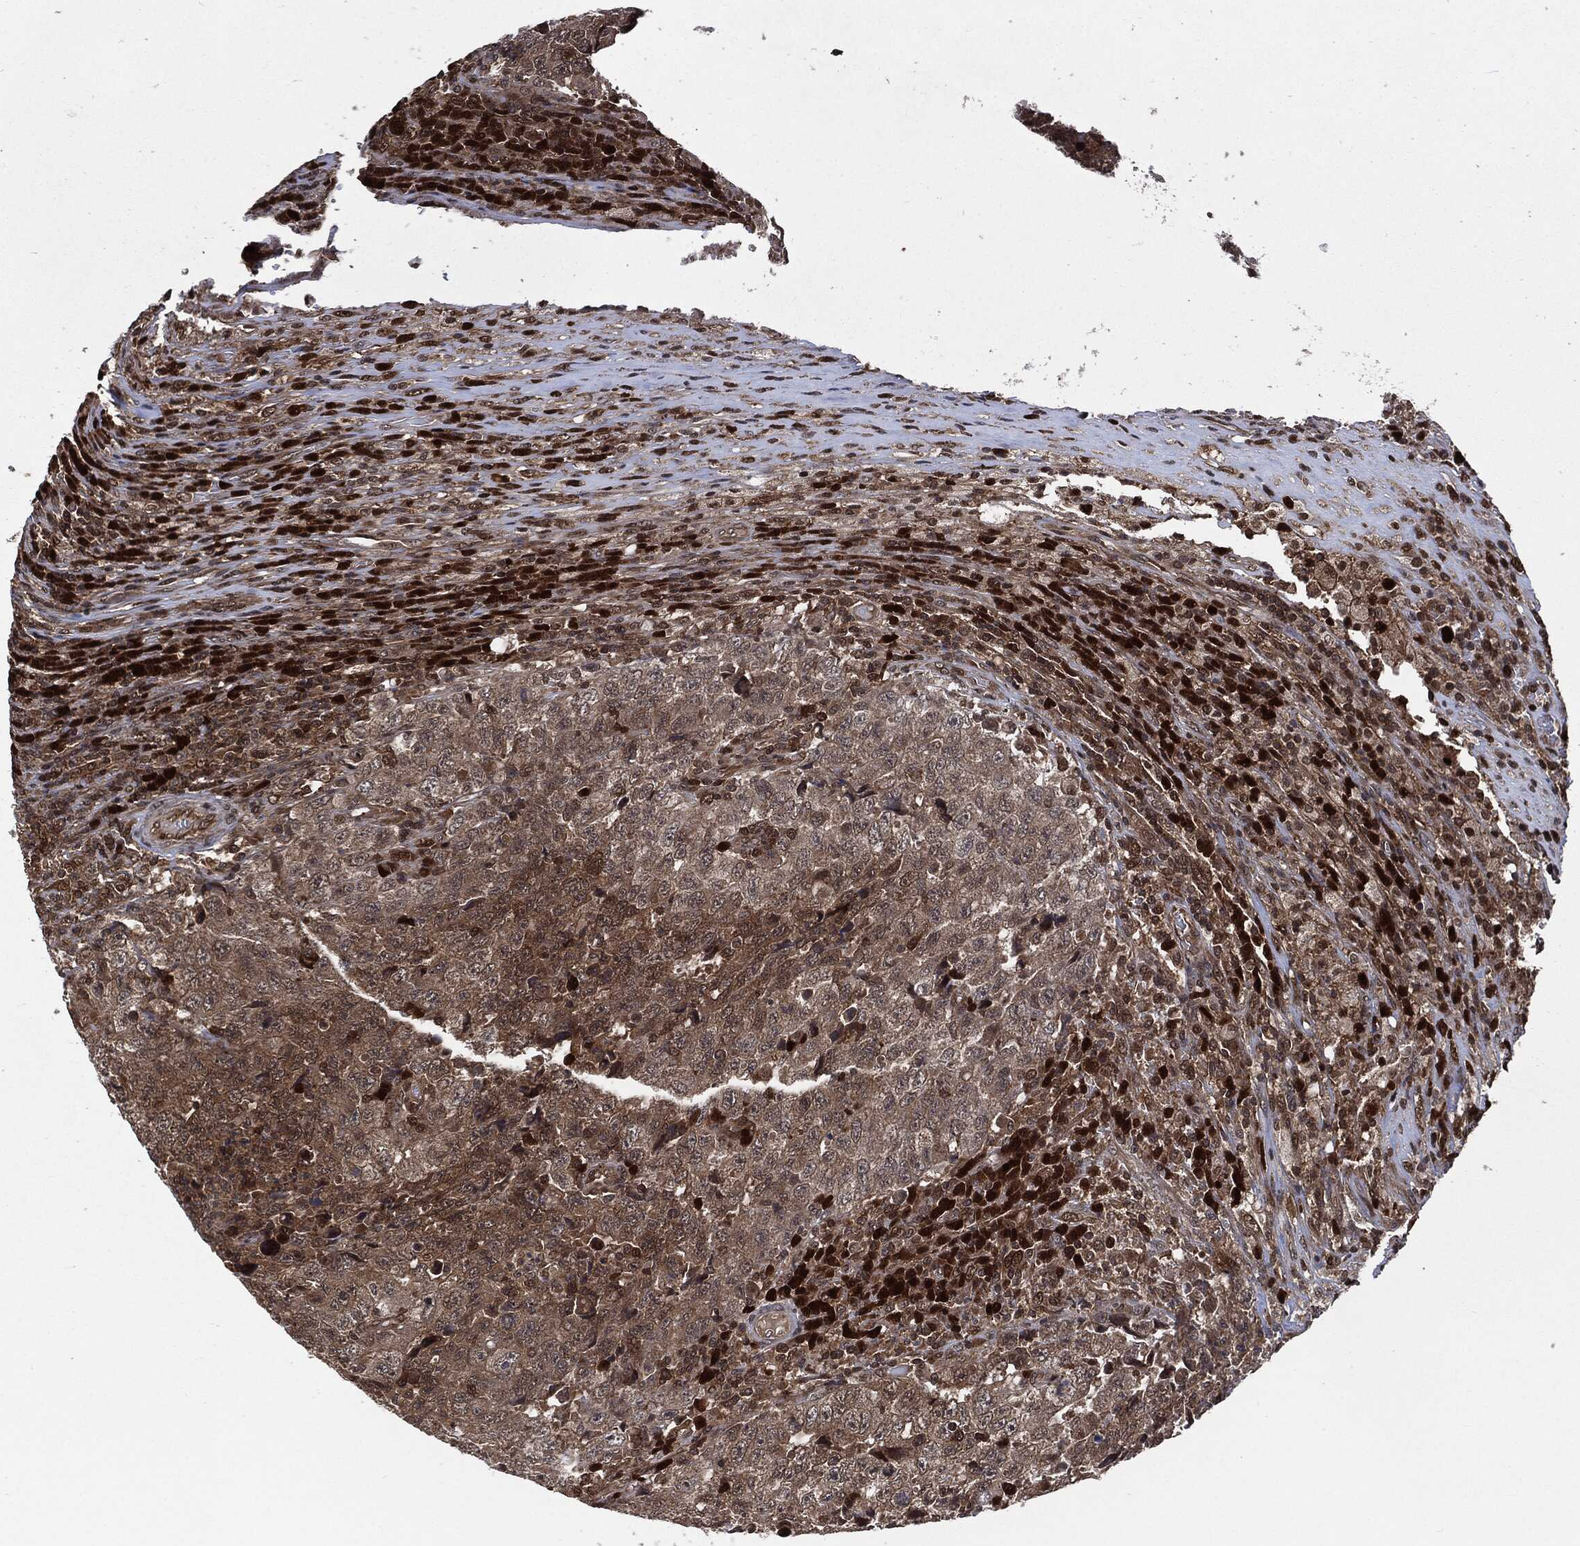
{"staining": {"intensity": "weak", "quantity": "<25%", "location": "cytoplasmic/membranous,nuclear"}, "tissue": "testis cancer", "cell_type": "Tumor cells", "image_type": "cancer", "snomed": [{"axis": "morphology", "description": "Necrosis, NOS"}, {"axis": "morphology", "description": "Carcinoma, Embryonal, NOS"}, {"axis": "topography", "description": "Testis"}], "caption": "Tumor cells are negative for brown protein staining in testis embryonal carcinoma.", "gene": "CUTA", "patient": {"sex": "male", "age": 19}}